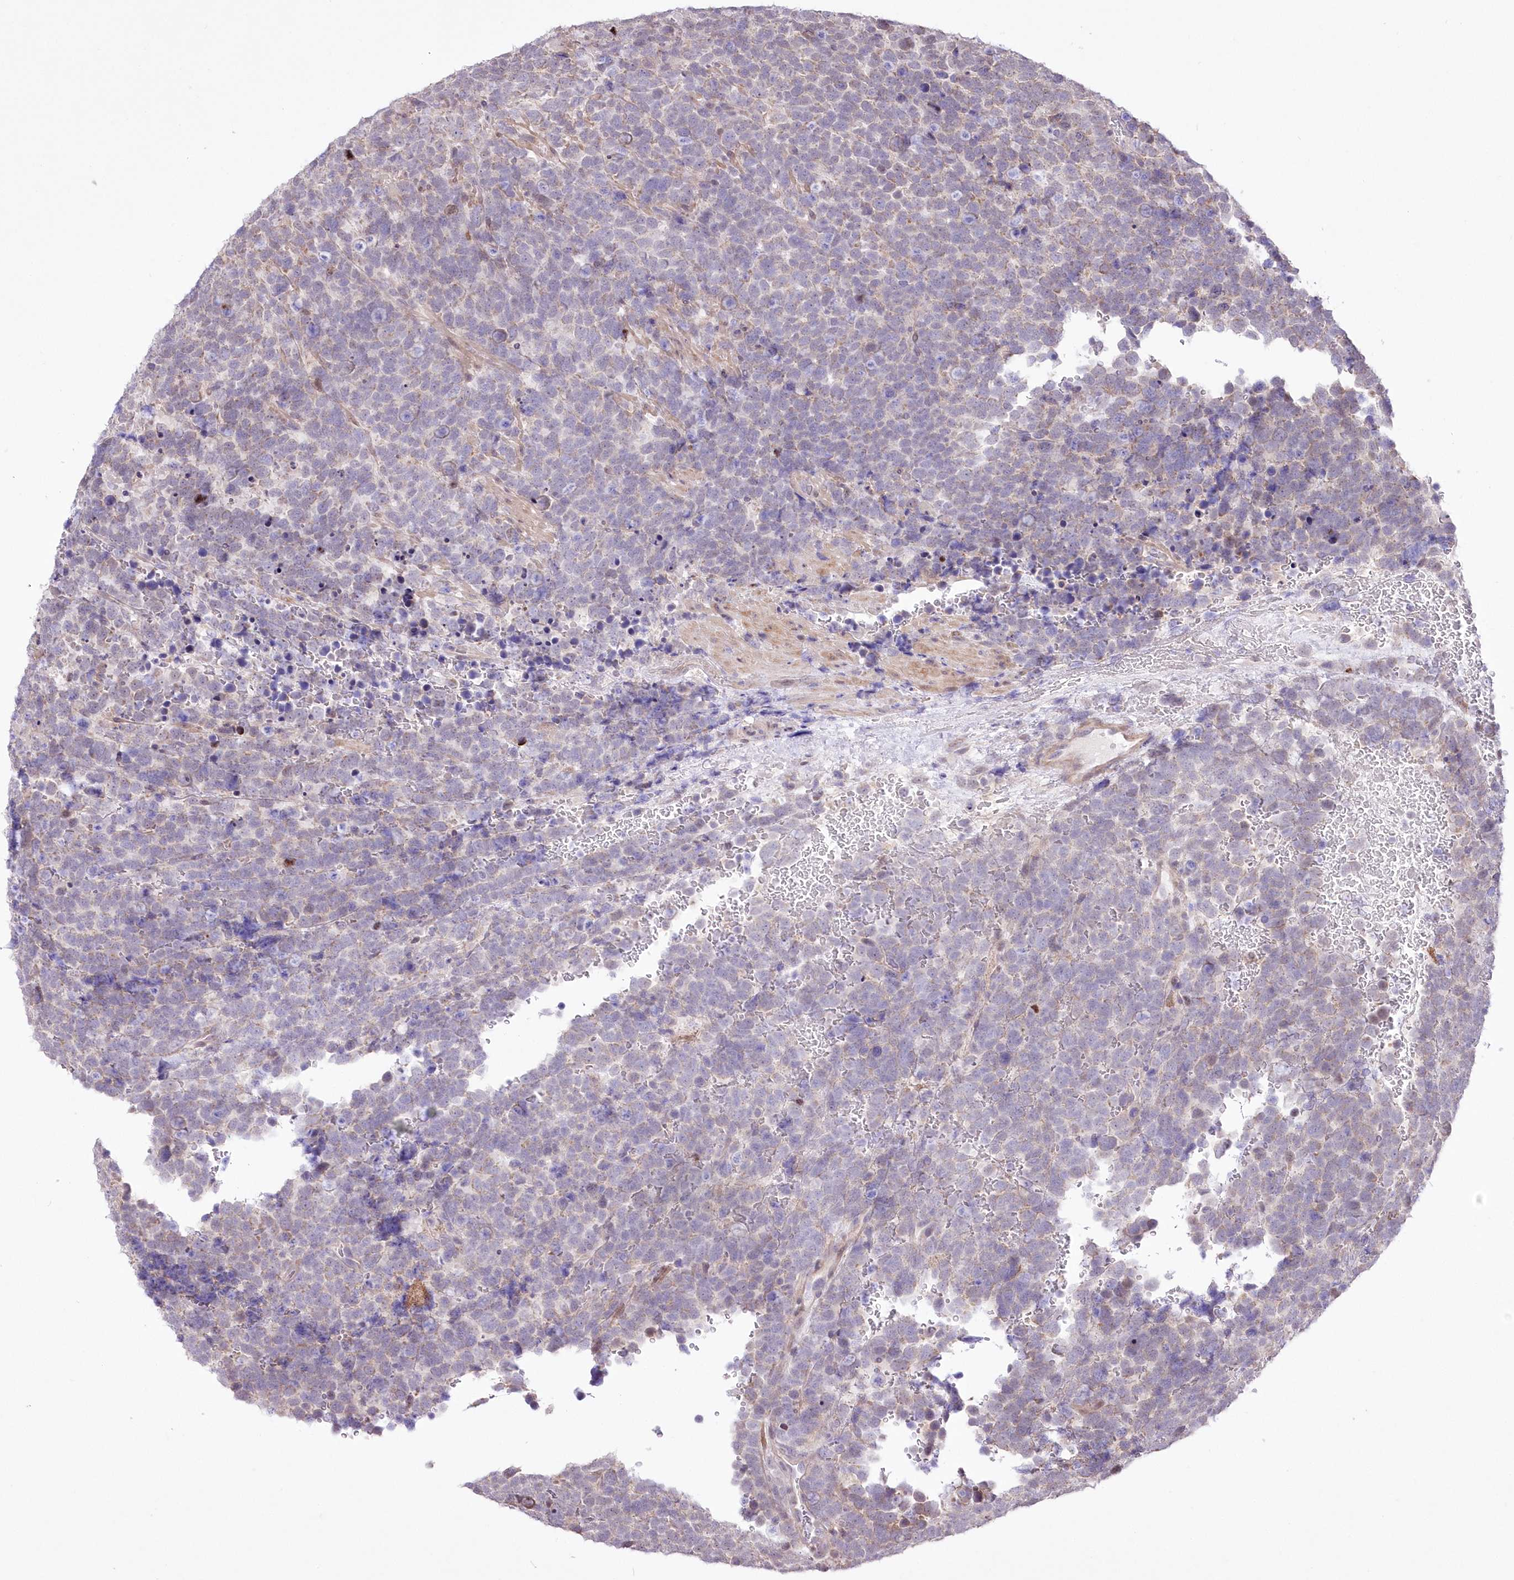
{"staining": {"intensity": "weak", "quantity": "25%-75%", "location": "cytoplasmic/membranous"}, "tissue": "urothelial cancer", "cell_type": "Tumor cells", "image_type": "cancer", "snomed": [{"axis": "morphology", "description": "Urothelial carcinoma, High grade"}, {"axis": "topography", "description": "Urinary bladder"}], "caption": "A low amount of weak cytoplasmic/membranous positivity is appreciated in about 25%-75% of tumor cells in high-grade urothelial carcinoma tissue.", "gene": "FAM241B", "patient": {"sex": "female", "age": 82}}